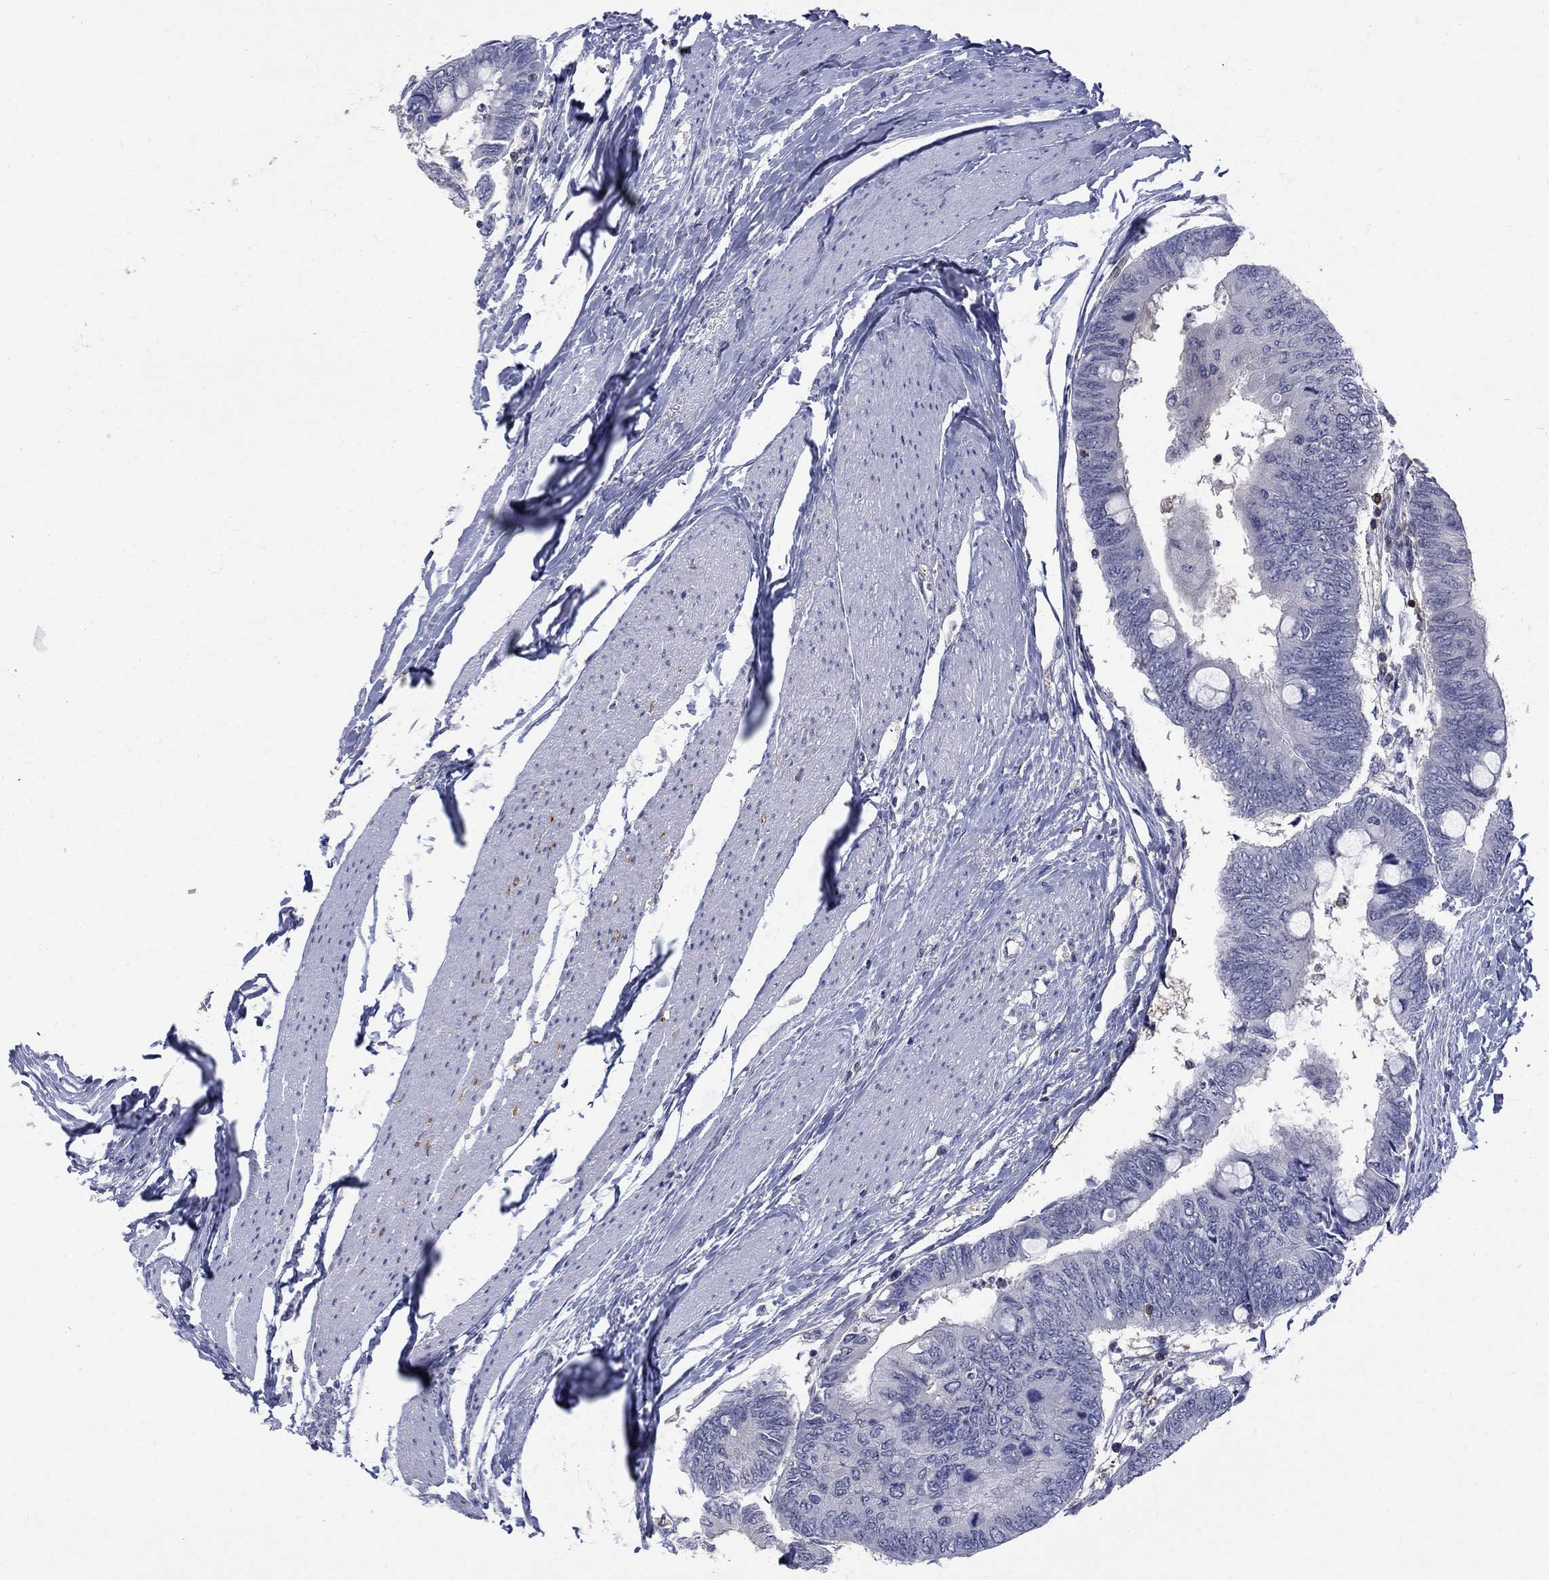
{"staining": {"intensity": "negative", "quantity": "none", "location": "none"}, "tissue": "colorectal cancer", "cell_type": "Tumor cells", "image_type": "cancer", "snomed": [{"axis": "morphology", "description": "Normal tissue, NOS"}, {"axis": "morphology", "description": "Adenocarcinoma, NOS"}, {"axis": "topography", "description": "Rectum"}, {"axis": "topography", "description": "Peripheral nerve tissue"}], "caption": "High magnification brightfield microscopy of colorectal cancer stained with DAB (brown) and counterstained with hematoxylin (blue): tumor cells show no significant expression.", "gene": "HKDC1", "patient": {"sex": "male", "age": 92}}